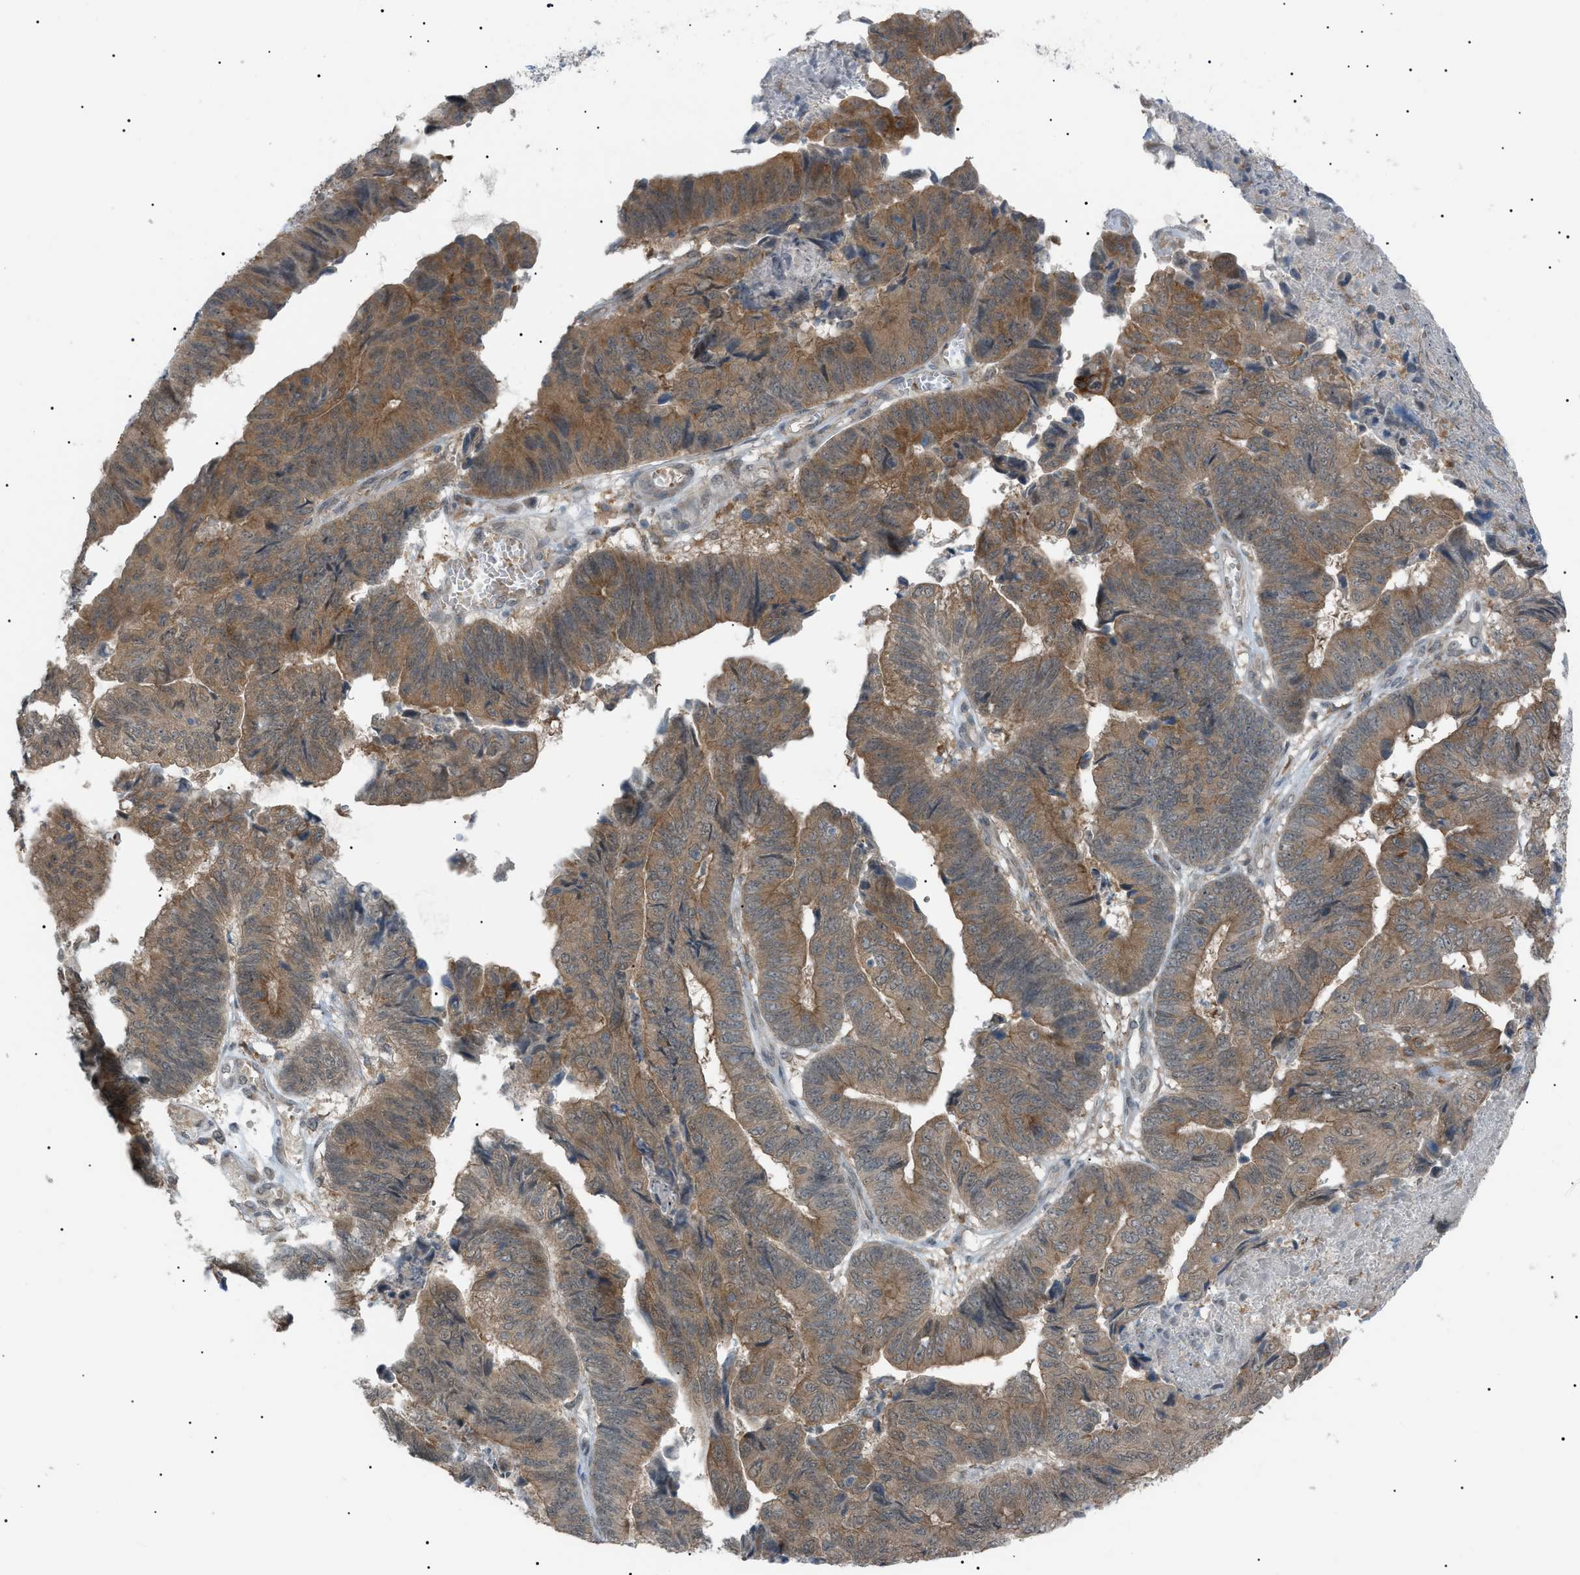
{"staining": {"intensity": "moderate", "quantity": ">75%", "location": "cytoplasmic/membranous"}, "tissue": "stomach cancer", "cell_type": "Tumor cells", "image_type": "cancer", "snomed": [{"axis": "morphology", "description": "Adenocarcinoma, NOS"}, {"axis": "topography", "description": "Stomach, lower"}], "caption": "There is medium levels of moderate cytoplasmic/membranous positivity in tumor cells of stomach cancer (adenocarcinoma), as demonstrated by immunohistochemical staining (brown color).", "gene": "LPIN2", "patient": {"sex": "male", "age": 77}}